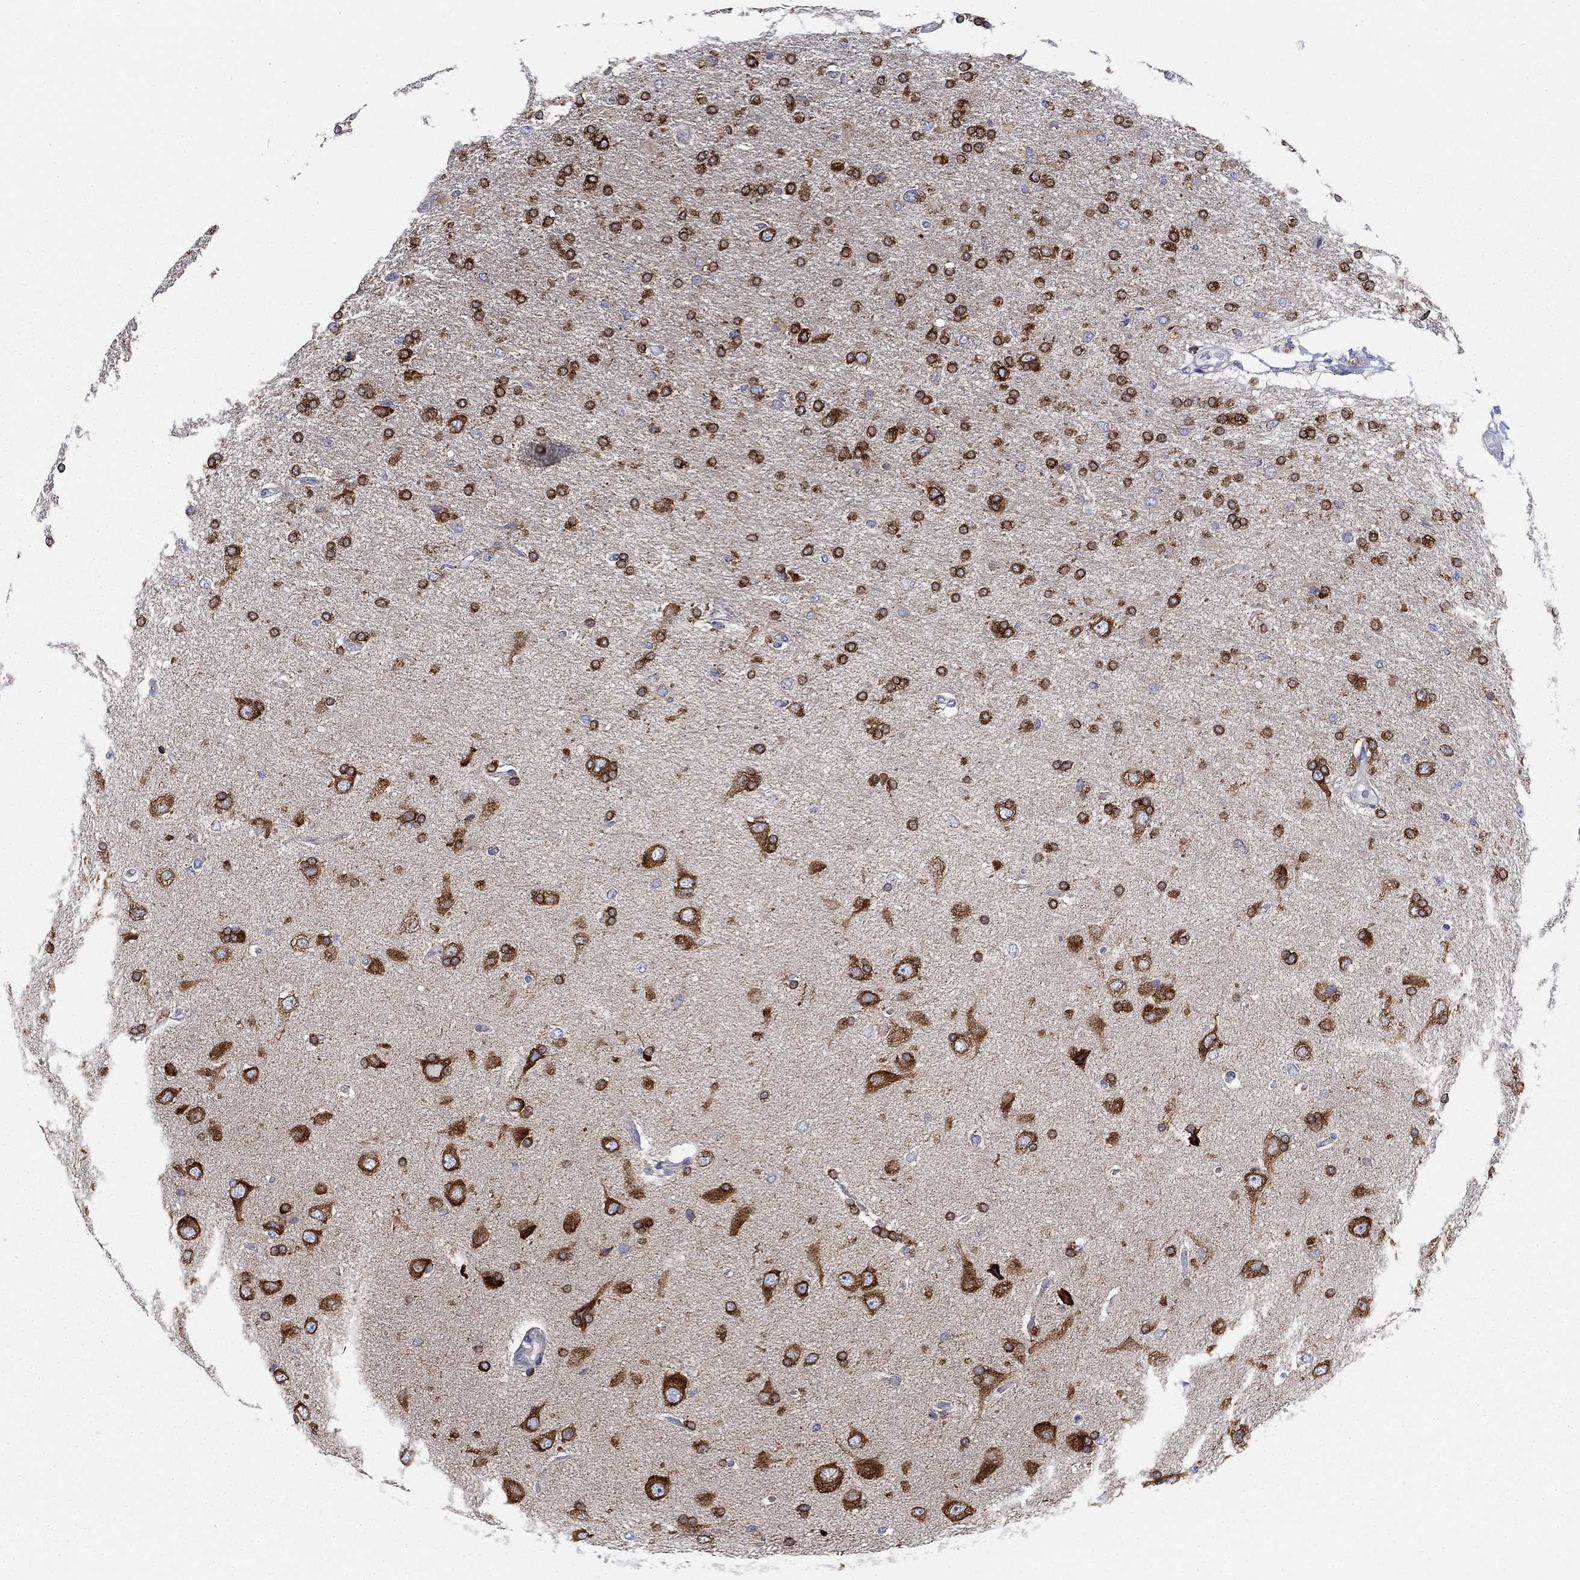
{"staining": {"intensity": "strong", "quantity": "25%-75%", "location": "cytoplasmic/membranous"}, "tissue": "glioma", "cell_type": "Tumor cells", "image_type": "cancer", "snomed": [{"axis": "morphology", "description": "Glioma, malignant, High grade"}, {"axis": "topography", "description": "Cerebral cortex"}], "caption": "Strong cytoplasmic/membranous protein positivity is appreciated in approximately 25%-75% of tumor cells in malignant high-grade glioma.", "gene": "NACAD", "patient": {"sex": "male", "age": 70}}